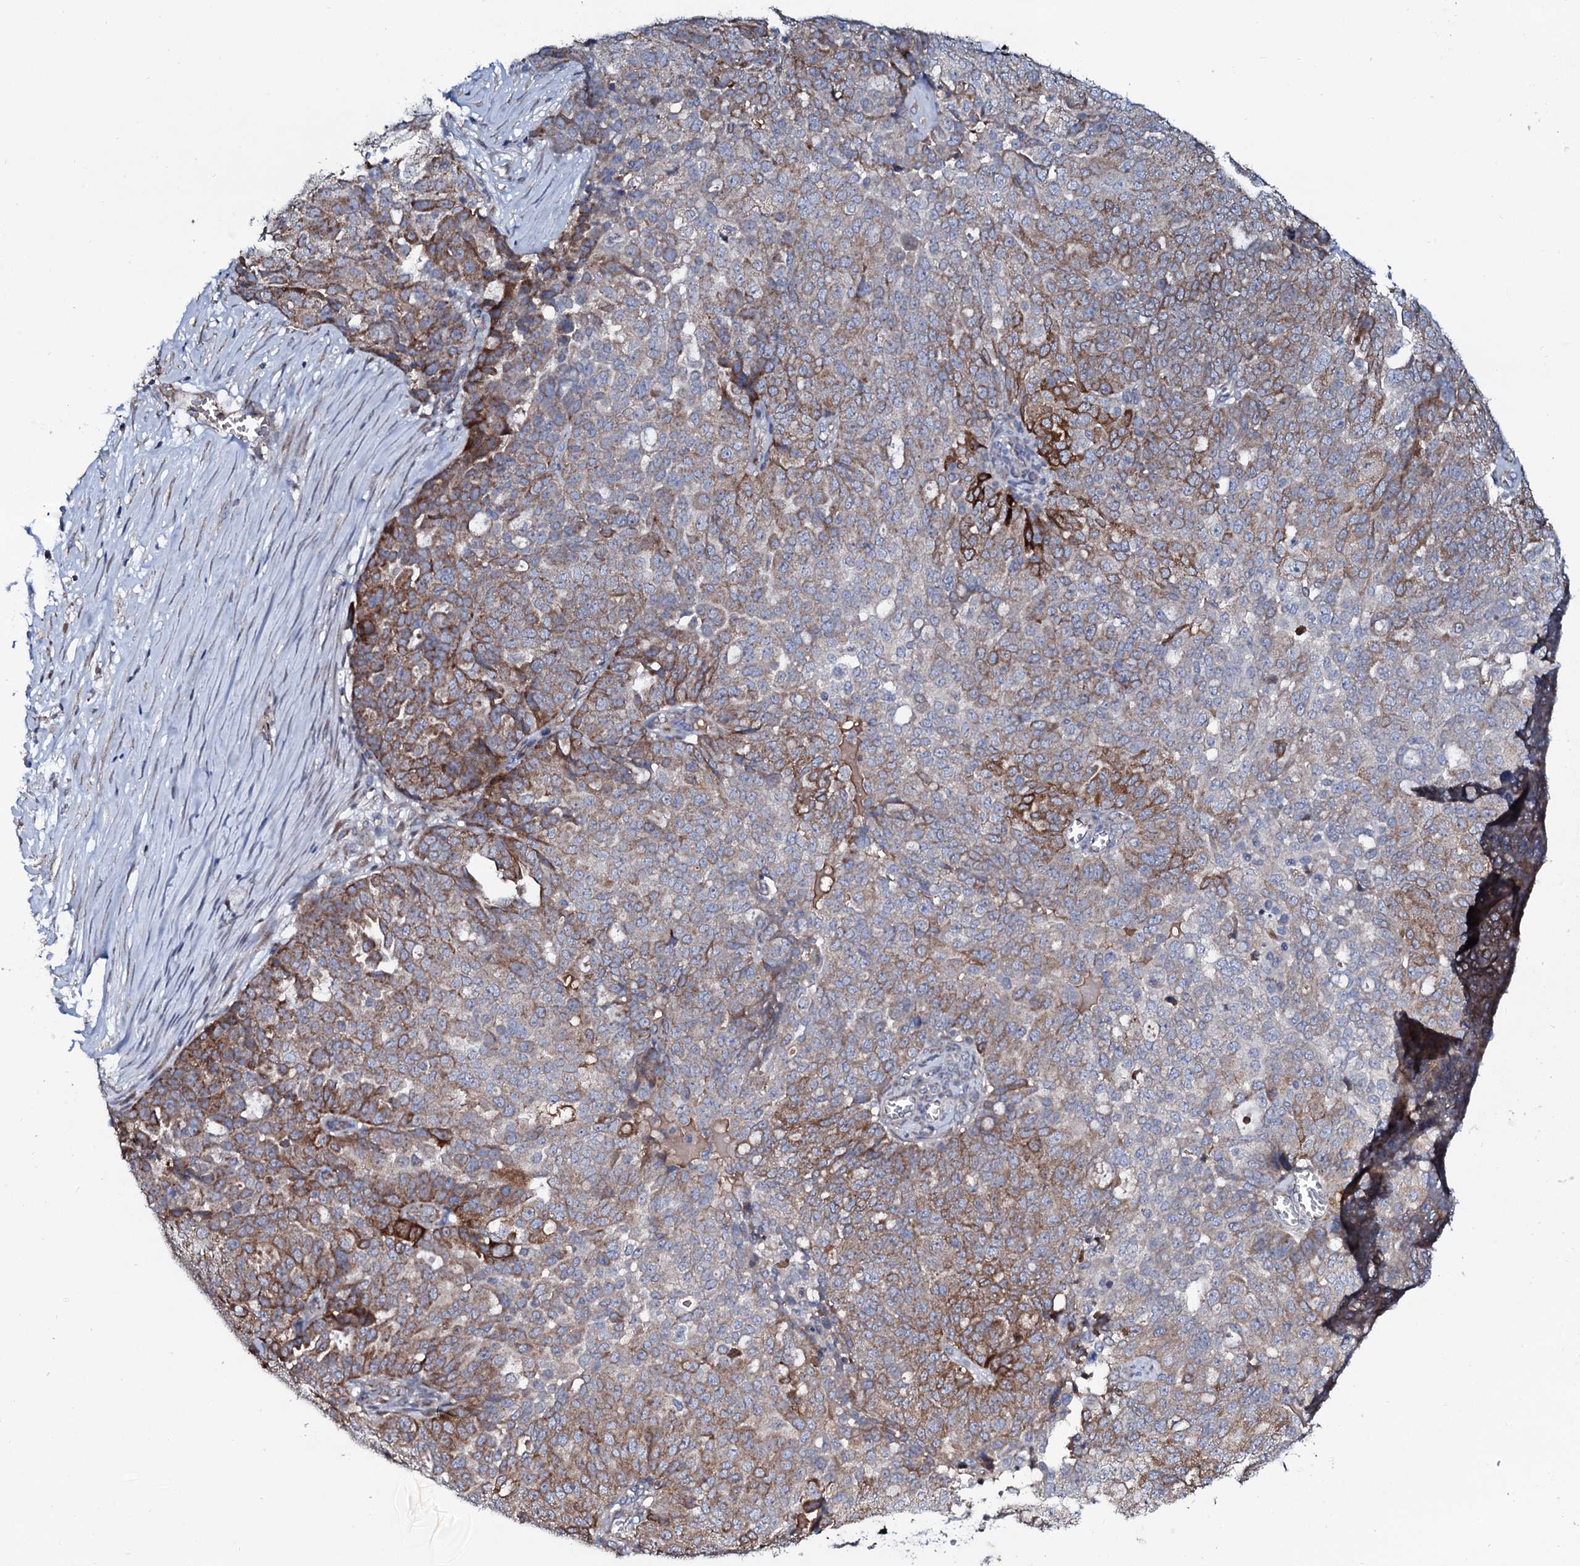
{"staining": {"intensity": "moderate", "quantity": "25%-75%", "location": "cytoplasmic/membranous"}, "tissue": "ovarian cancer", "cell_type": "Tumor cells", "image_type": "cancer", "snomed": [{"axis": "morphology", "description": "Cystadenocarcinoma, serous, NOS"}, {"axis": "topography", "description": "Soft tissue"}, {"axis": "topography", "description": "Ovary"}], "caption": "Ovarian cancer stained with a brown dye demonstrates moderate cytoplasmic/membranous positive expression in approximately 25%-75% of tumor cells.", "gene": "PPP1R3D", "patient": {"sex": "female", "age": 57}}